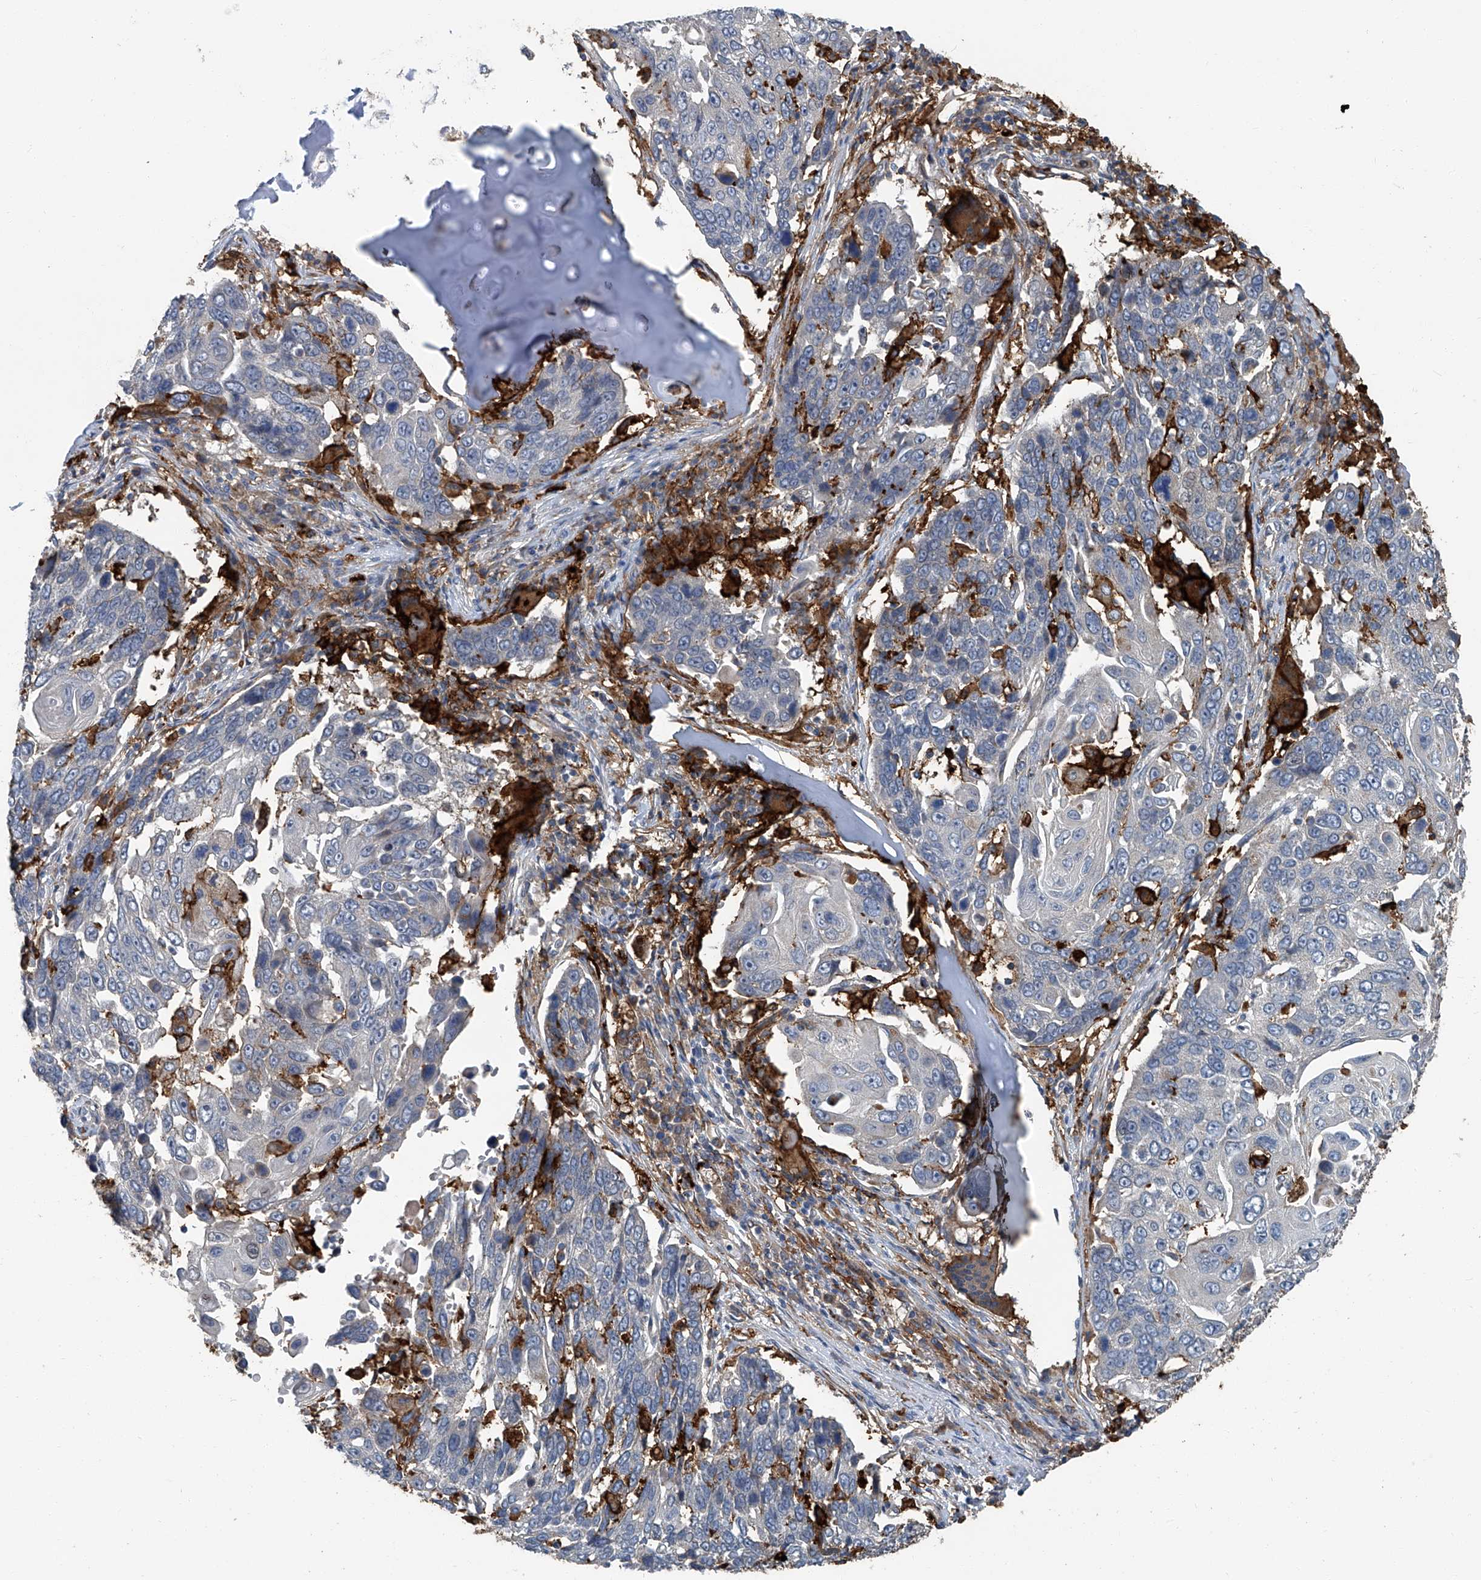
{"staining": {"intensity": "negative", "quantity": "none", "location": "none"}, "tissue": "lung cancer", "cell_type": "Tumor cells", "image_type": "cancer", "snomed": [{"axis": "morphology", "description": "Squamous cell carcinoma, NOS"}, {"axis": "topography", "description": "Lung"}], "caption": "Immunohistochemistry (IHC) of lung cancer (squamous cell carcinoma) shows no expression in tumor cells.", "gene": "FAM167A", "patient": {"sex": "male", "age": 66}}